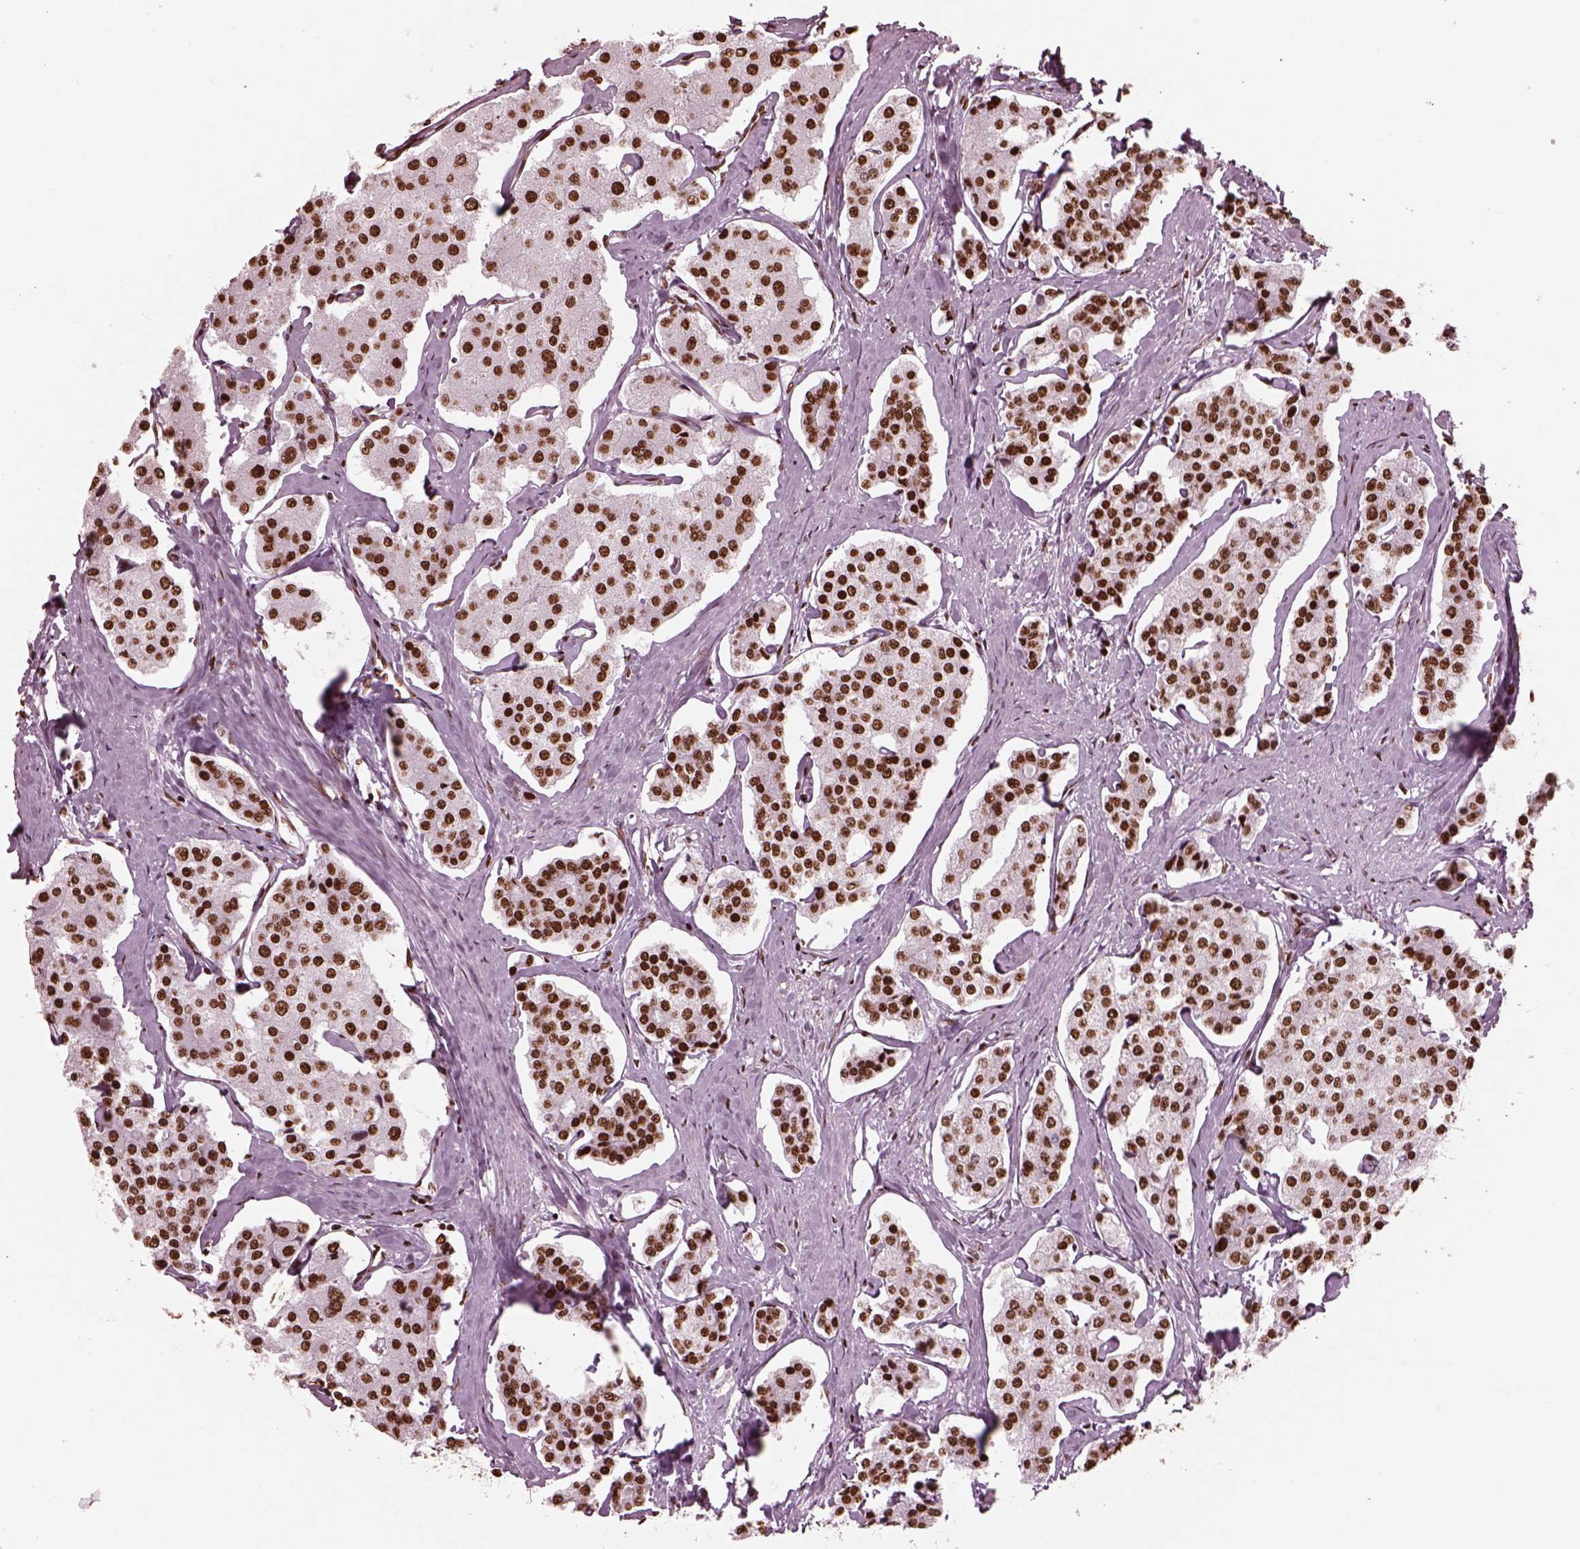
{"staining": {"intensity": "strong", "quantity": ">75%", "location": "nuclear"}, "tissue": "carcinoid", "cell_type": "Tumor cells", "image_type": "cancer", "snomed": [{"axis": "morphology", "description": "Carcinoid, malignant, NOS"}, {"axis": "topography", "description": "Small intestine"}], "caption": "About >75% of tumor cells in human carcinoid exhibit strong nuclear protein positivity as visualized by brown immunohistochemical staining.", "gene": "CBFA2T3", "patient": {"sex": "female", "age": 65}}